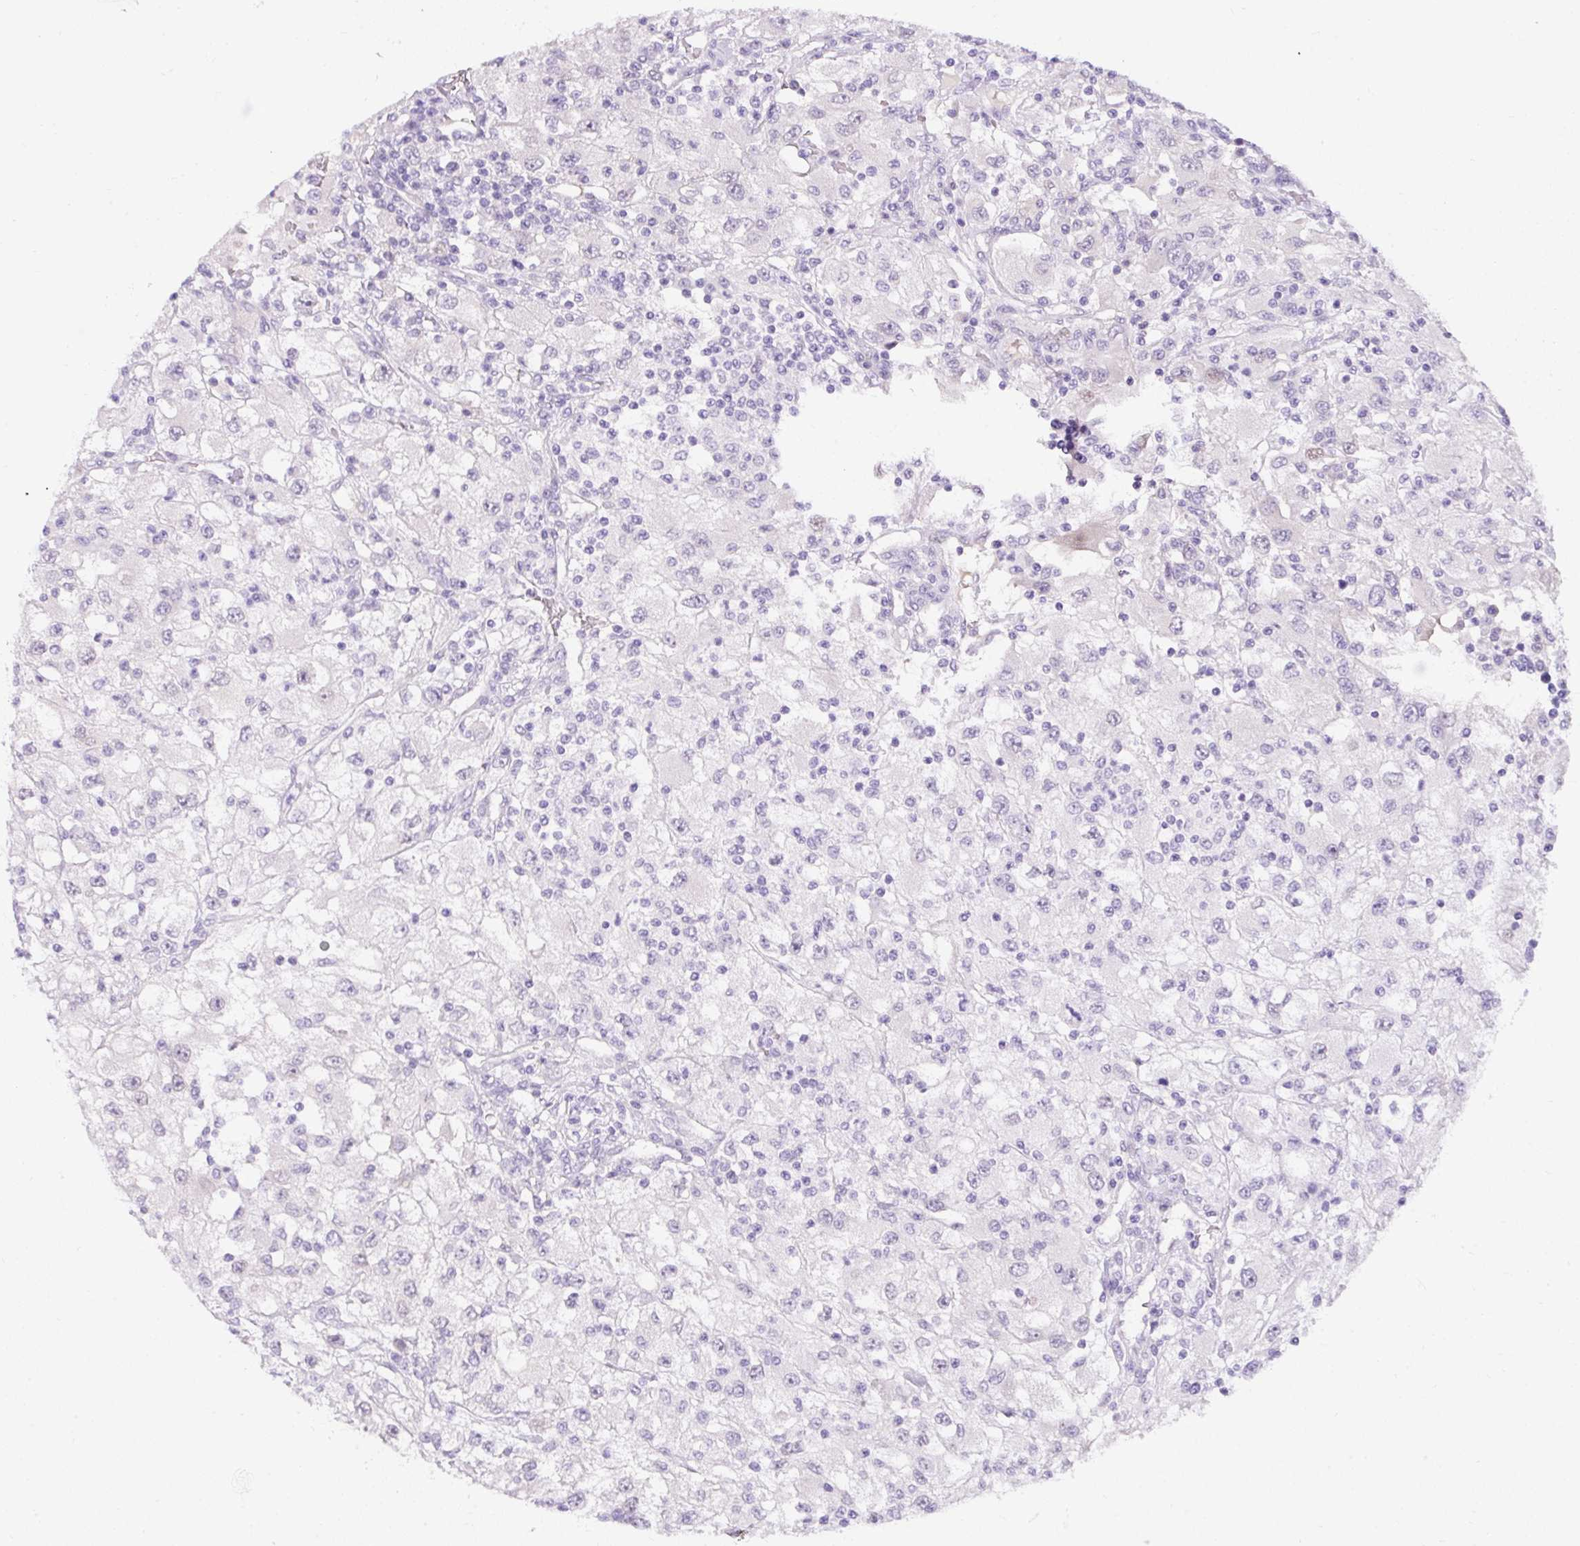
{"staining": {"intensity": "negative", "quantity": "none", "location": "none"}, "tissue": "renal cancer", "cell_type": "Tumor cells", "image_type": "cancer", "snomed": [{"axis": "morphology", "description": "Adenocarcinoma, NOS"}, {"axis": "topography", "description": "Kidney"}], "caption": "Renal adenocarcinoma stained for a protein using IHC reveals no expression tumor cells.", "gene": "GOLGA8A", "patient": {"sex": "female", "age": 67}}